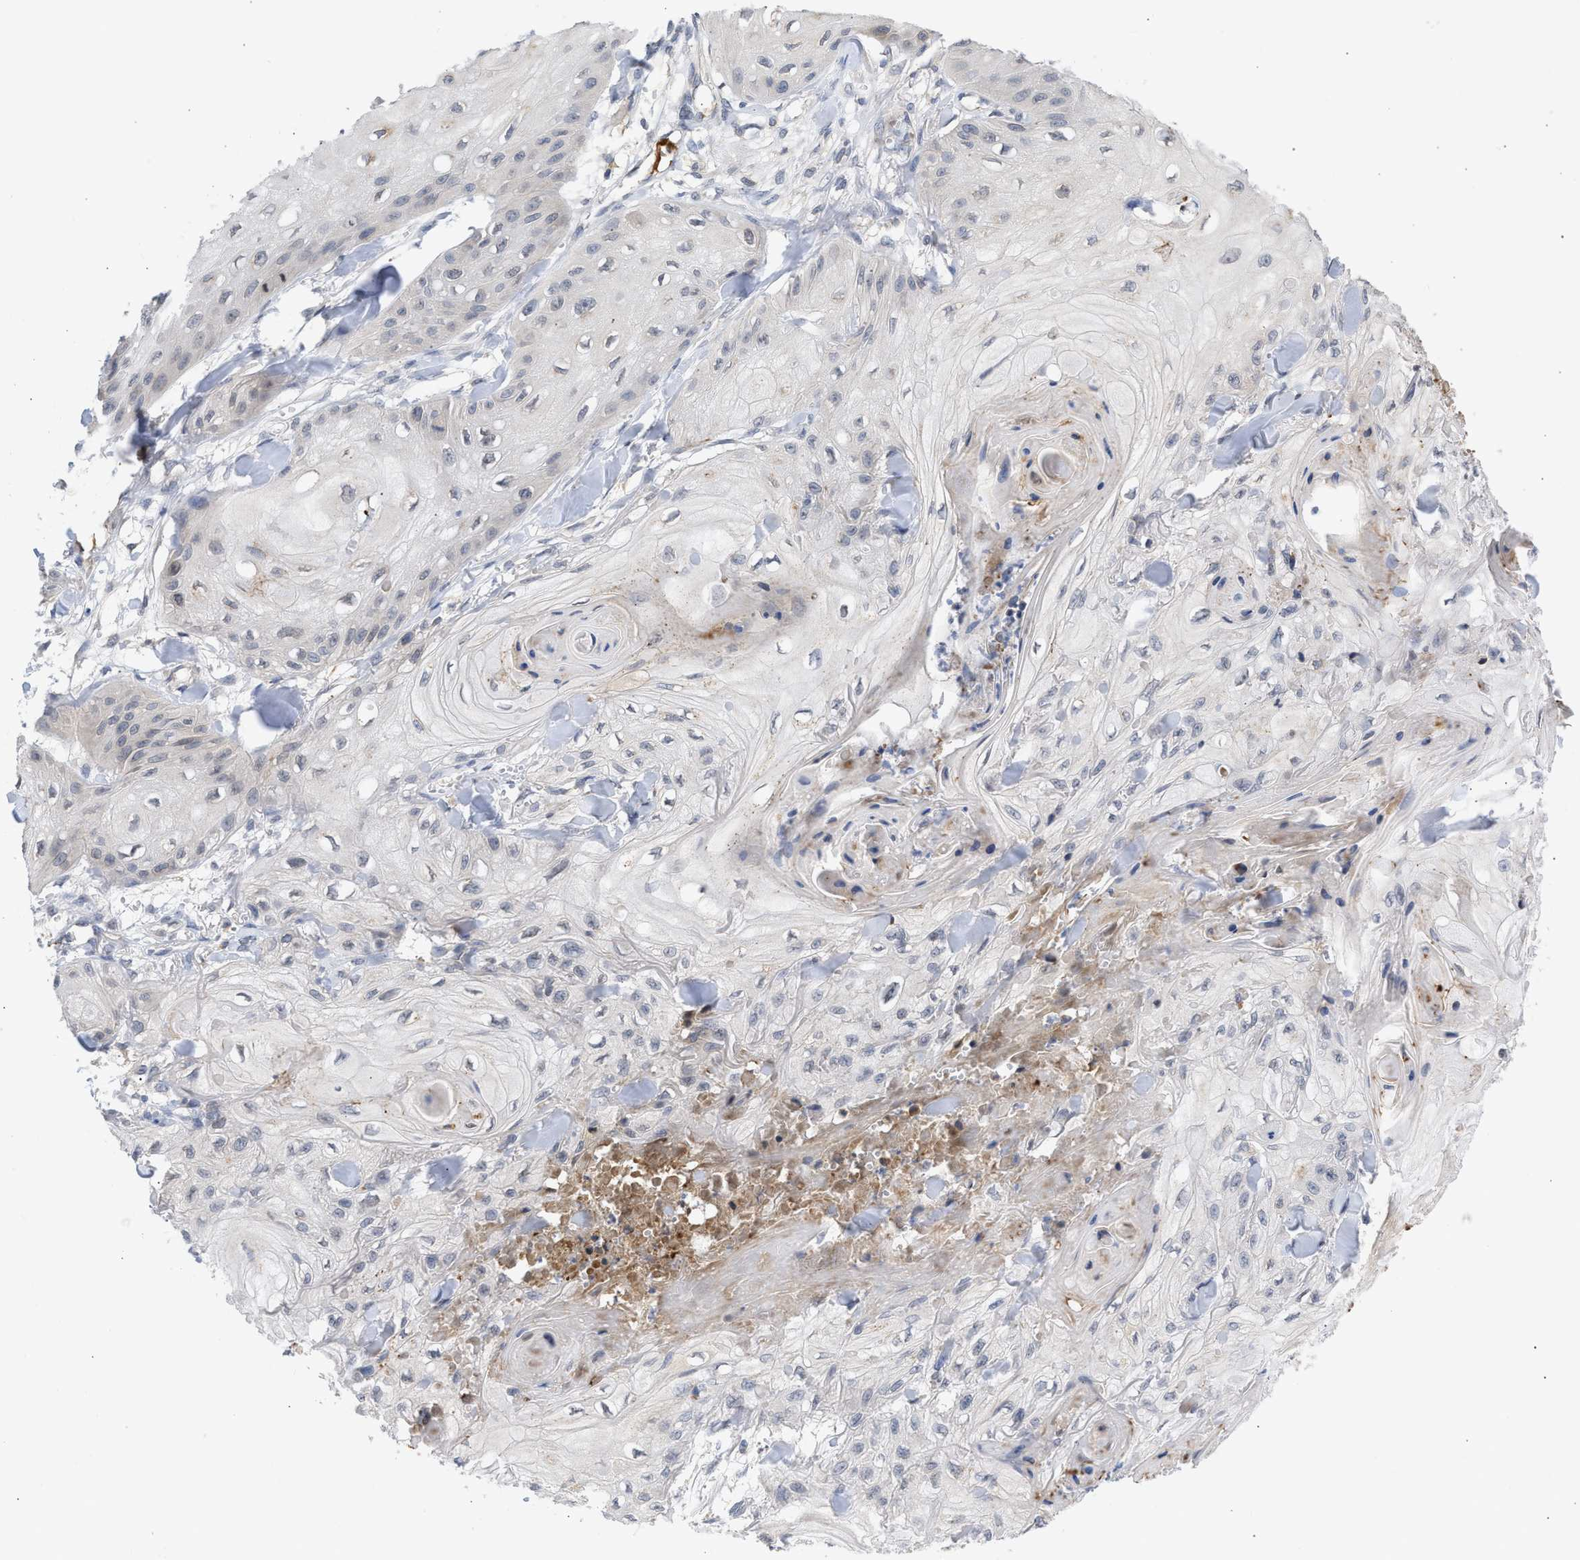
{"staining": {"intensity": "negative", "quantity": "none", "location": "none"}, "tissue": "skin cancer", "cell_type": "Tumor cells", "image_type": "cancer", "snomed": [{"axis": "morphology", "description": "Squamous cell carcinoma, NOS"}, {"axis": "topography", "description": "Skin"}], "caption": "Skin cancer stained for a protein using immunohistochemistry exhibits no positivity tumor cells.", "gene": "NUP62", "patient": {"sex": "male", "age": 74}}